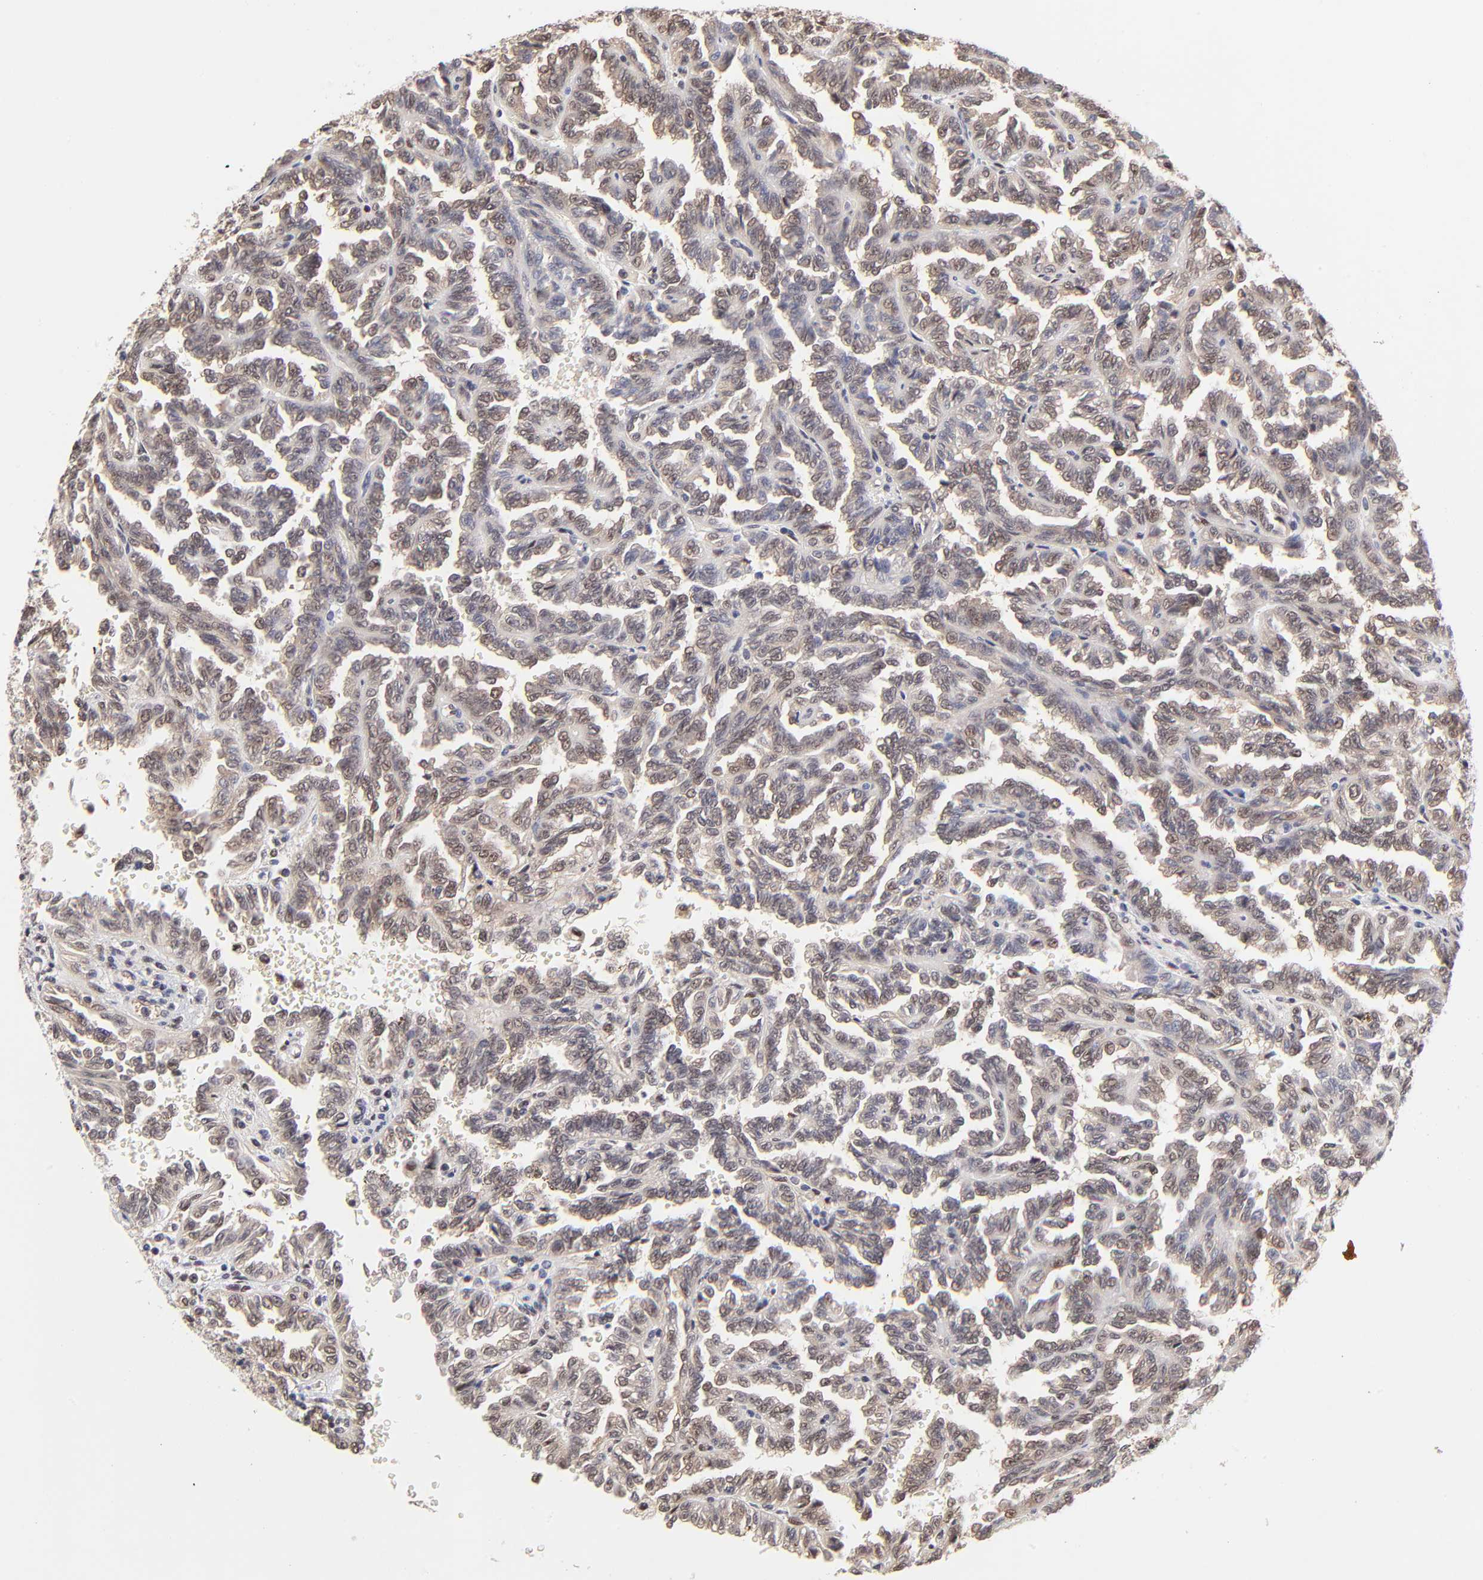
{"staining": {"intensity": "weak", "quantity": "25%-75%", "location": "cytoplasmic/membranous"}, "tissue": "renal cancer", "cell_type": "Tumor cells", "image_type": "cancer", "snomed": [{"axis": "morphology", "description": "Inflammation, NOS"}, {"axis": "morphology", "description": "Adenocarcinoma, NOS"}, {"axis": "topography", "description": "Kidney"}], "caption": "Human adenocarcinoma (renal) stained for a protein (brown) displays weak cytoplasmic/membranous positive expression in approximately 25%-75% of tumor cells.", "gene": "PSMC4", "patient": {"sex": "male", "age": 68}}